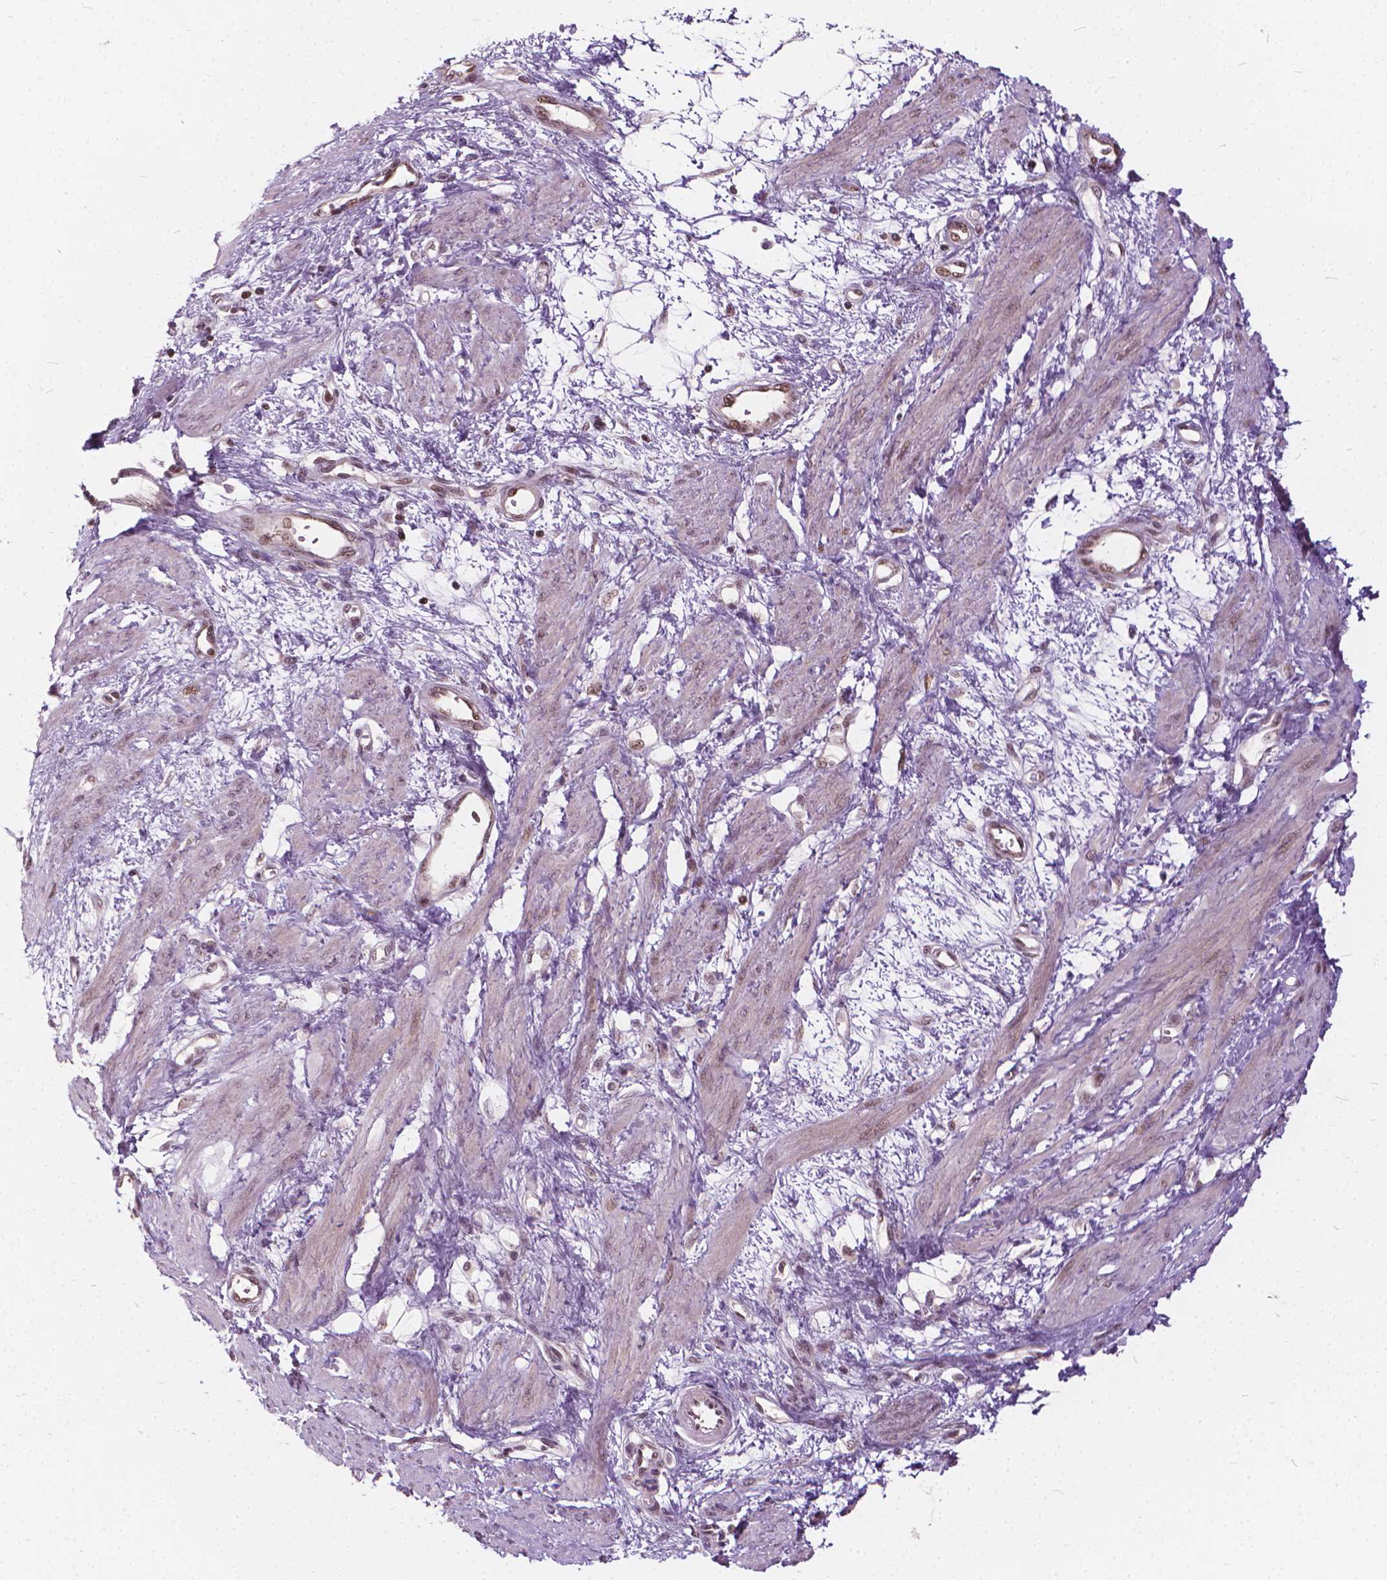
{"staining": {"intensity": "weak", "quantity": "<25%", "location": "cytoplasmic/membranous,nuclear"}, "tissue": "smooth muscle", "cell_type": "Smooth muscle cells", "image_type": "normal", "snomed": [{"axis": "morphology", "description": "Normal tissue, NOS"}, {"axis": "topography", "description": "Smooth muscle"}, {"axis": "topography", "description": "Uterus"}], "caption": "There is no significant expression in smooth muscle cells of smooth muscle. (DAB (3,3'-diaminobenzidine) immunohistochemistry, high magnification).", "gene": "STAT5B", "patient": {"sex": "female", "age": 39}}